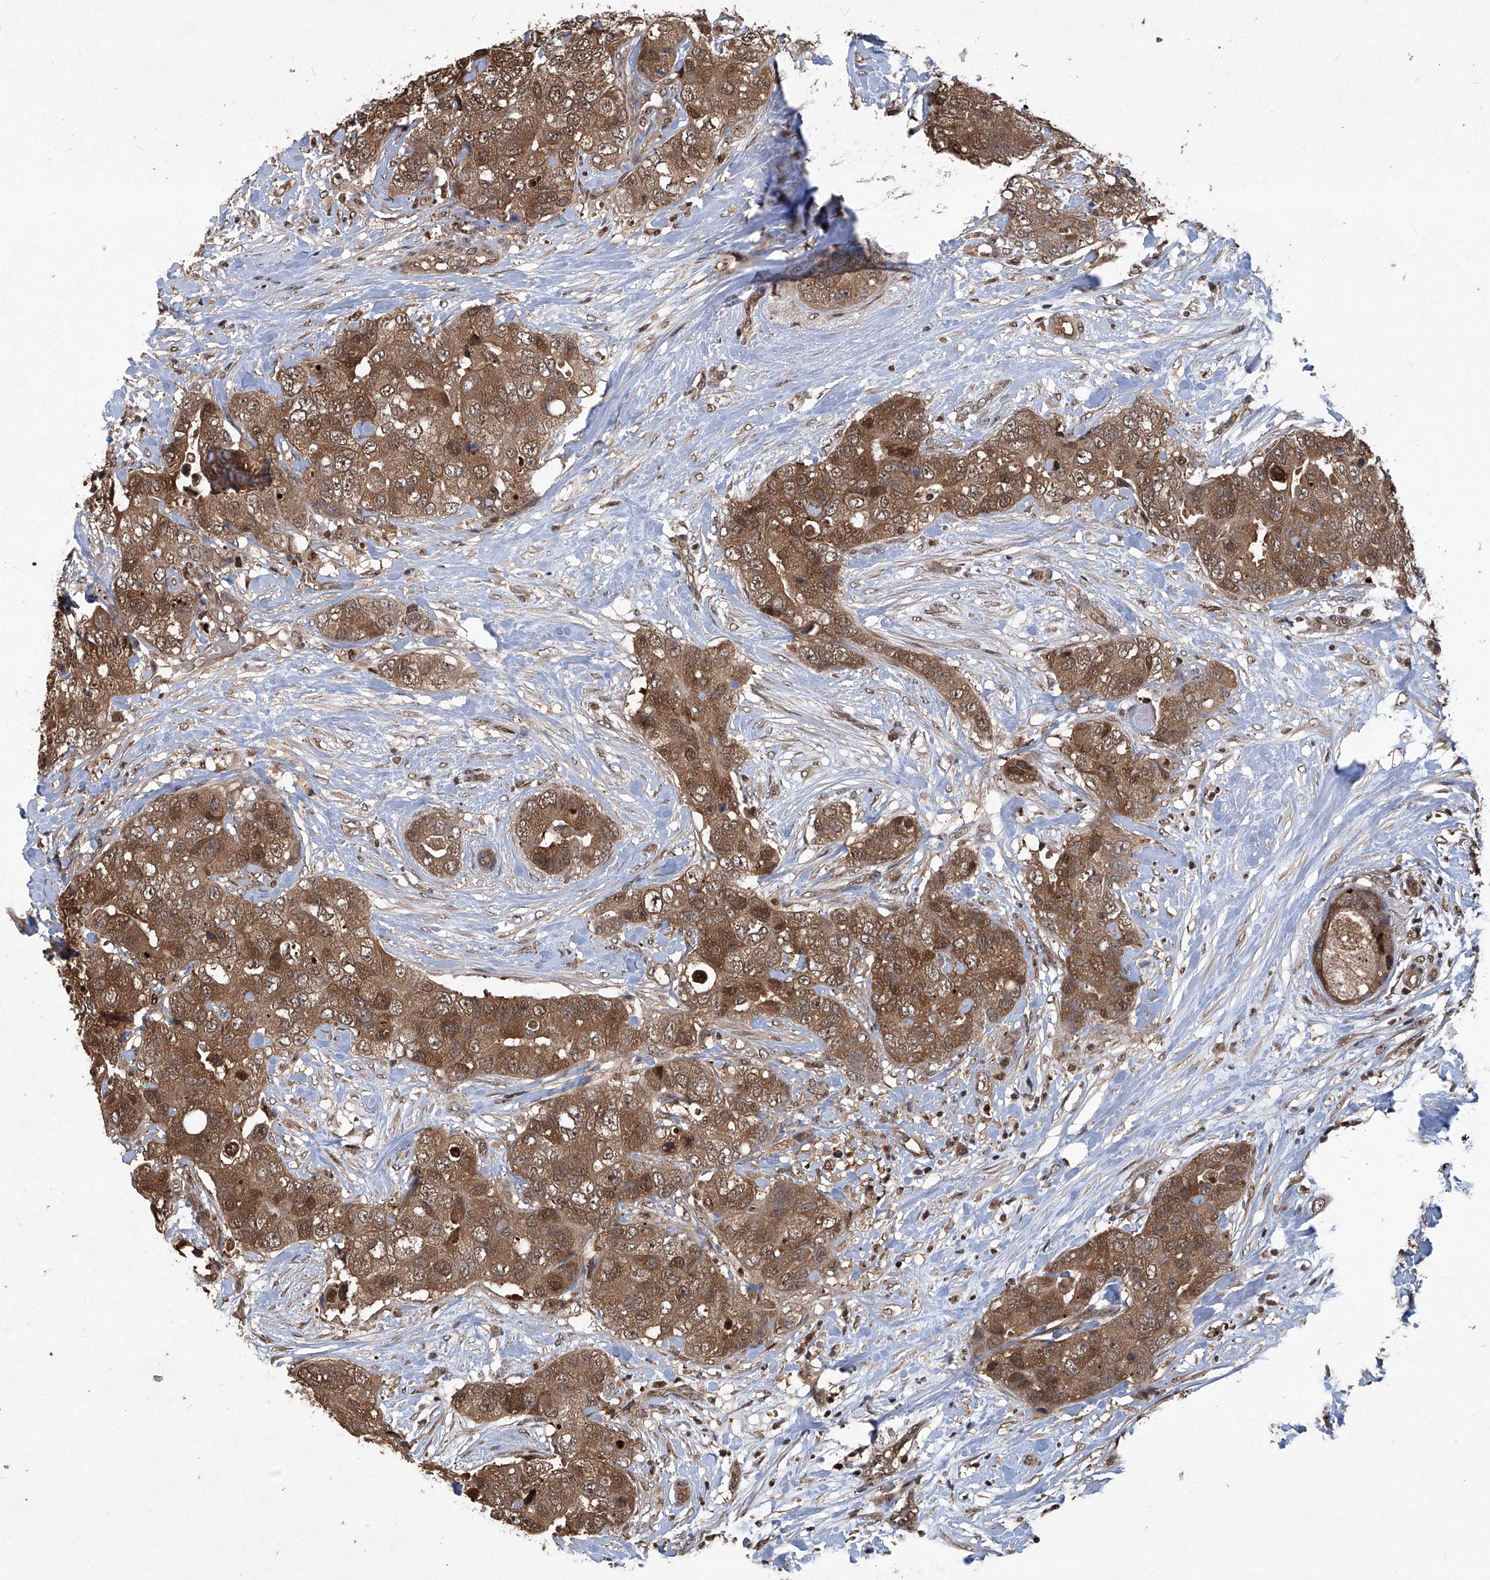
{"staining": {"intensity": "moderate", "quantity": ">75%", "location": "cytoplasmic/membranous,nuclear"}, "tissue": "breast cancer", "cell_type": "Tumor cells", "image_type": "cancer", "snomed": [{"axis": "morphology", "description": "Duct carcinoma"}, {"axis": "topography", "description": "Breast"}], "caption": "Tumor cells show medium levels of moderate cytoplasmic/membranous and nuclear expression in approximately >75% of cells in breast infiltrating ductal carcinoma. (DAB = brown stain, brightfield microscopy at high magnification).", "gene": "PSMB1", "patient": {"sex": "female", "age": 62}}